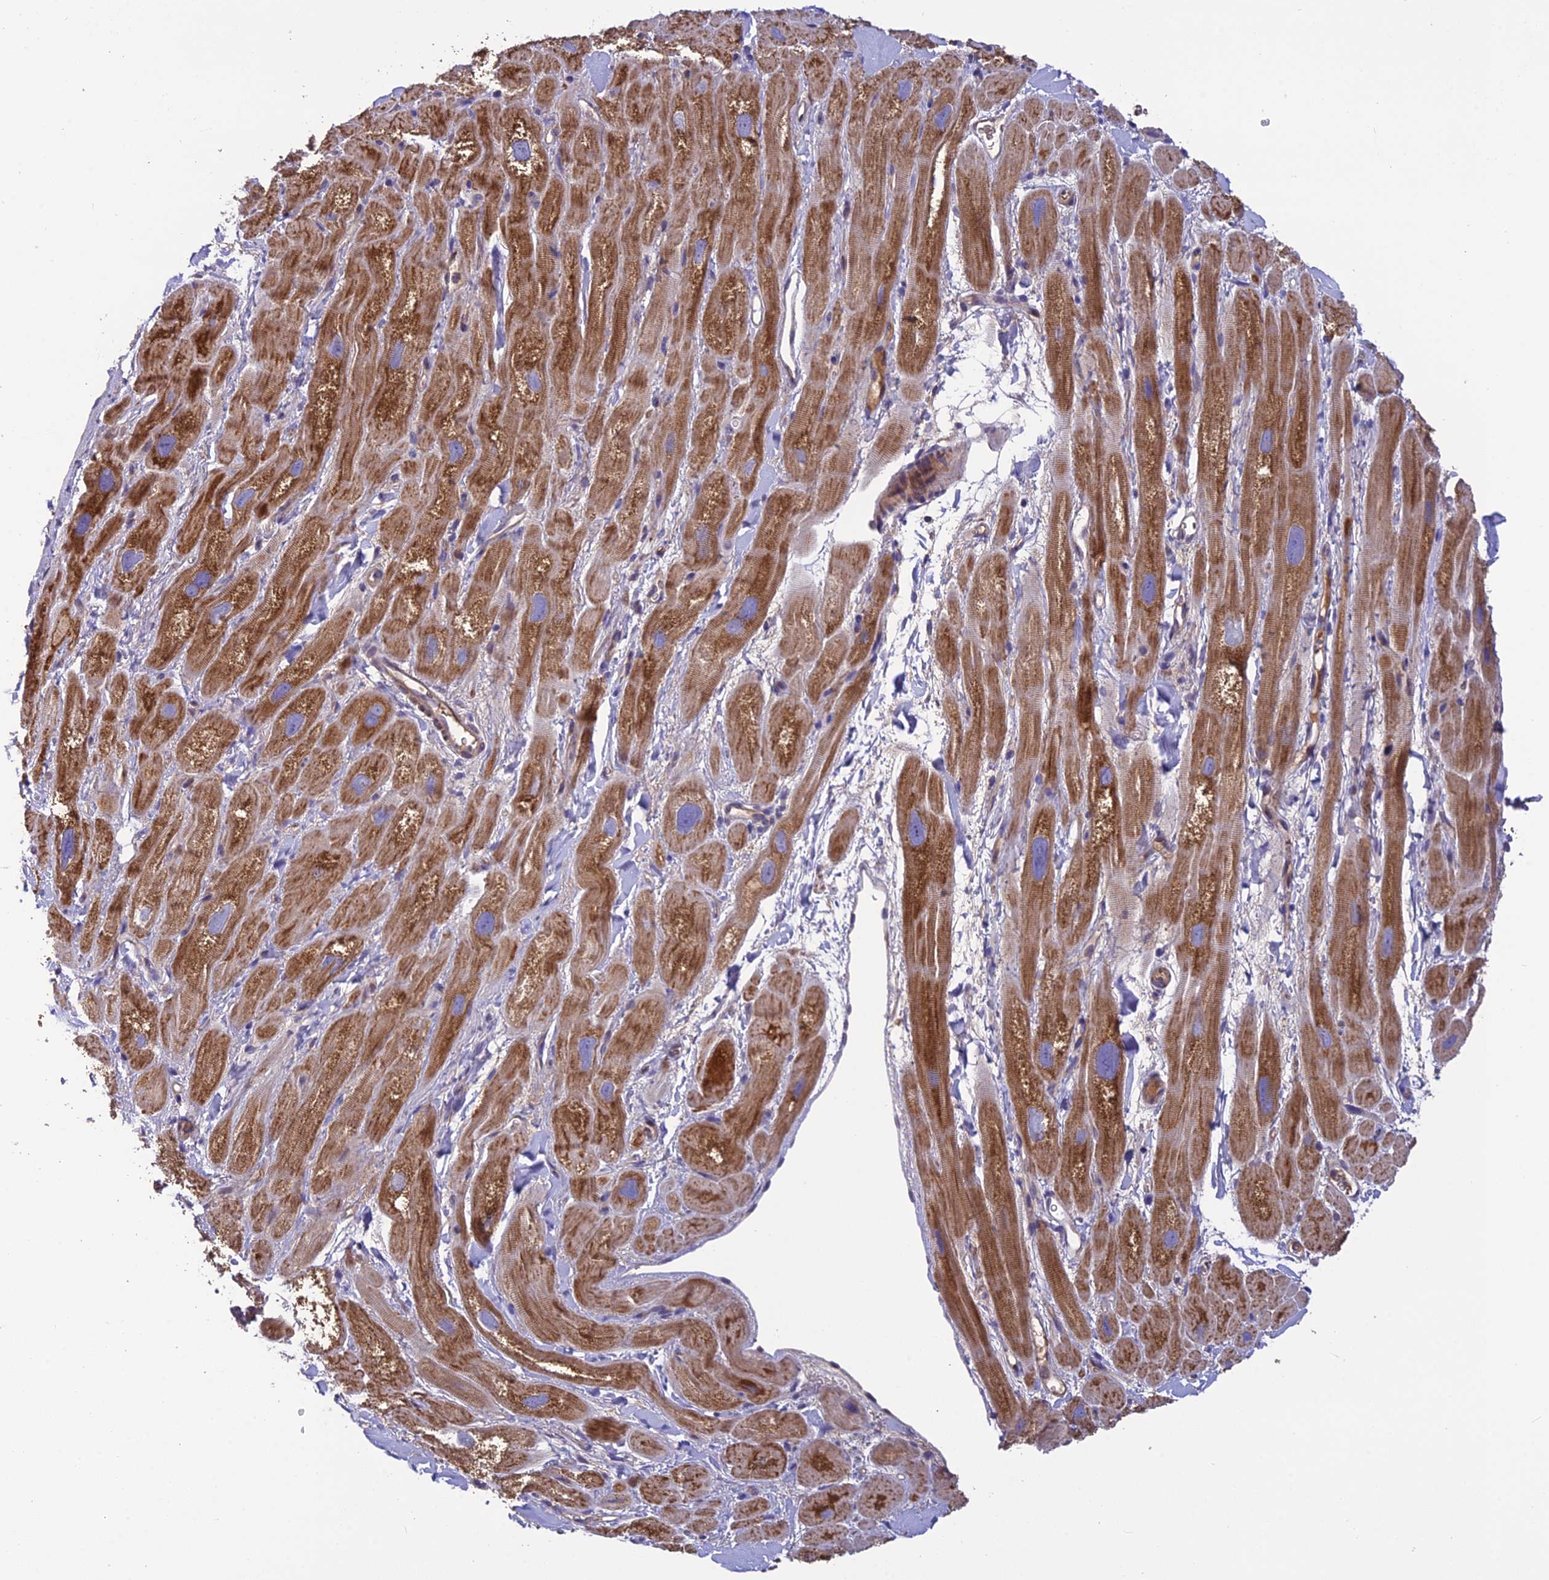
{"staining": {"intensity": "moderate", "quantity": ">75%", "location": "cytoplasmic/membranous"}, "tissue": "heart muscle", "cell_type": "Cardiomyocytes", "image_type": "normal", "snomed": [{"axis": "morphology", "description": "Normal tissue, NOS"}, {"axis": "topography", "description": "Heart"}], "caption": "Protein expression by IHC reveals moderate cytoplasmic/membranous positivity in approximately >75% of cardiomyocytes in unremarkable heart muscle.", "gene": "PZP", "patient": {"sex": "male", "age": 49}}